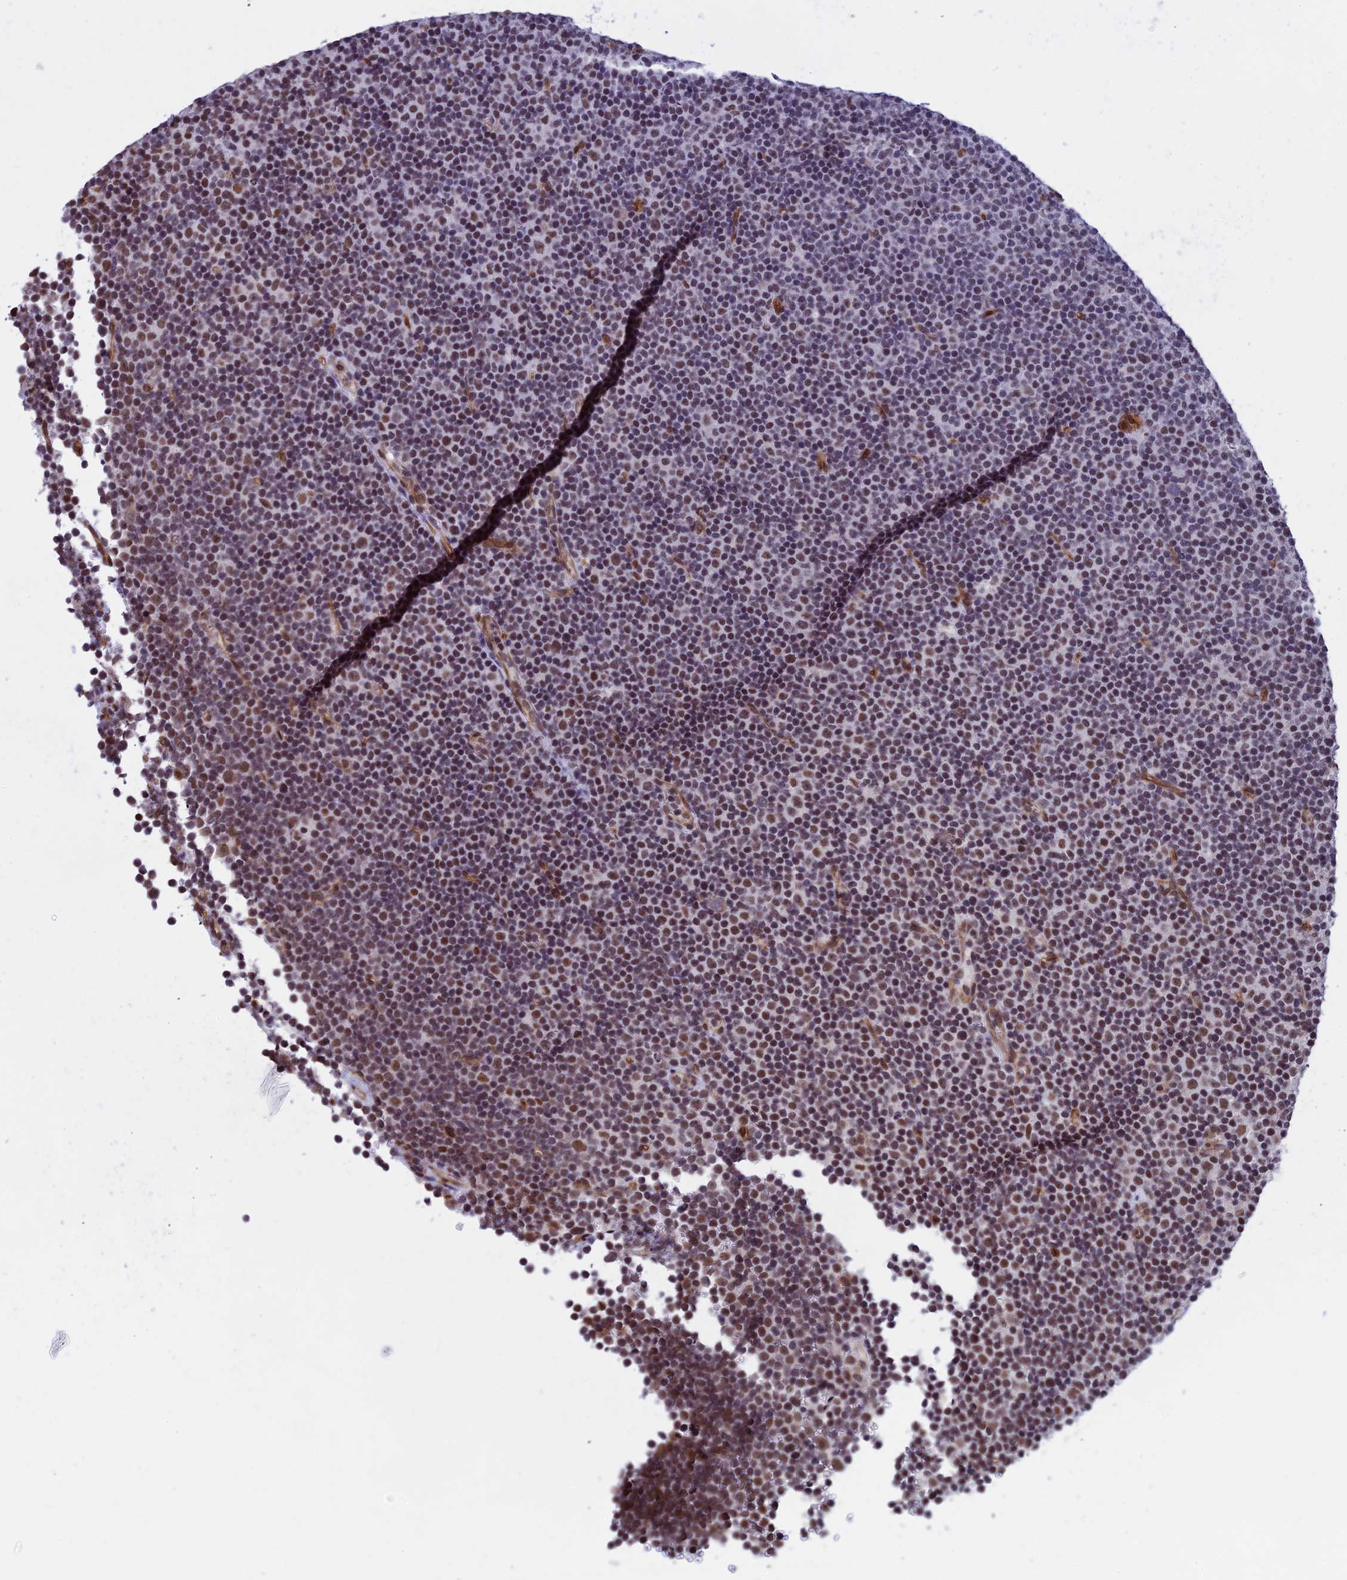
{"staining": {"intensity": "moderate", "quantity": "25%-75%", "location": "nuclear"}, "tissue": "lymphoma", "cell_type": "Tumor cells", "image_type": "cancer", "snomed": [{"axis": "morphology", "description": "Malignant lymphoma, non-Hodgkin's type, Low grade"}, {"axis": "topography", "description": "Lymph node"}], "caption": "Protein analysis of lymphoma tissue reveals moderate nuclear expression in about 25%-75% of tumor cells. (Stains: DAB (3,3'-diaminobenzidine) in brown, nuclei in blue, Microscopy: brightfield microscopy at high magnification).", "gene": "NIPBL", "patient": {"sex": "female", "age": 67}}